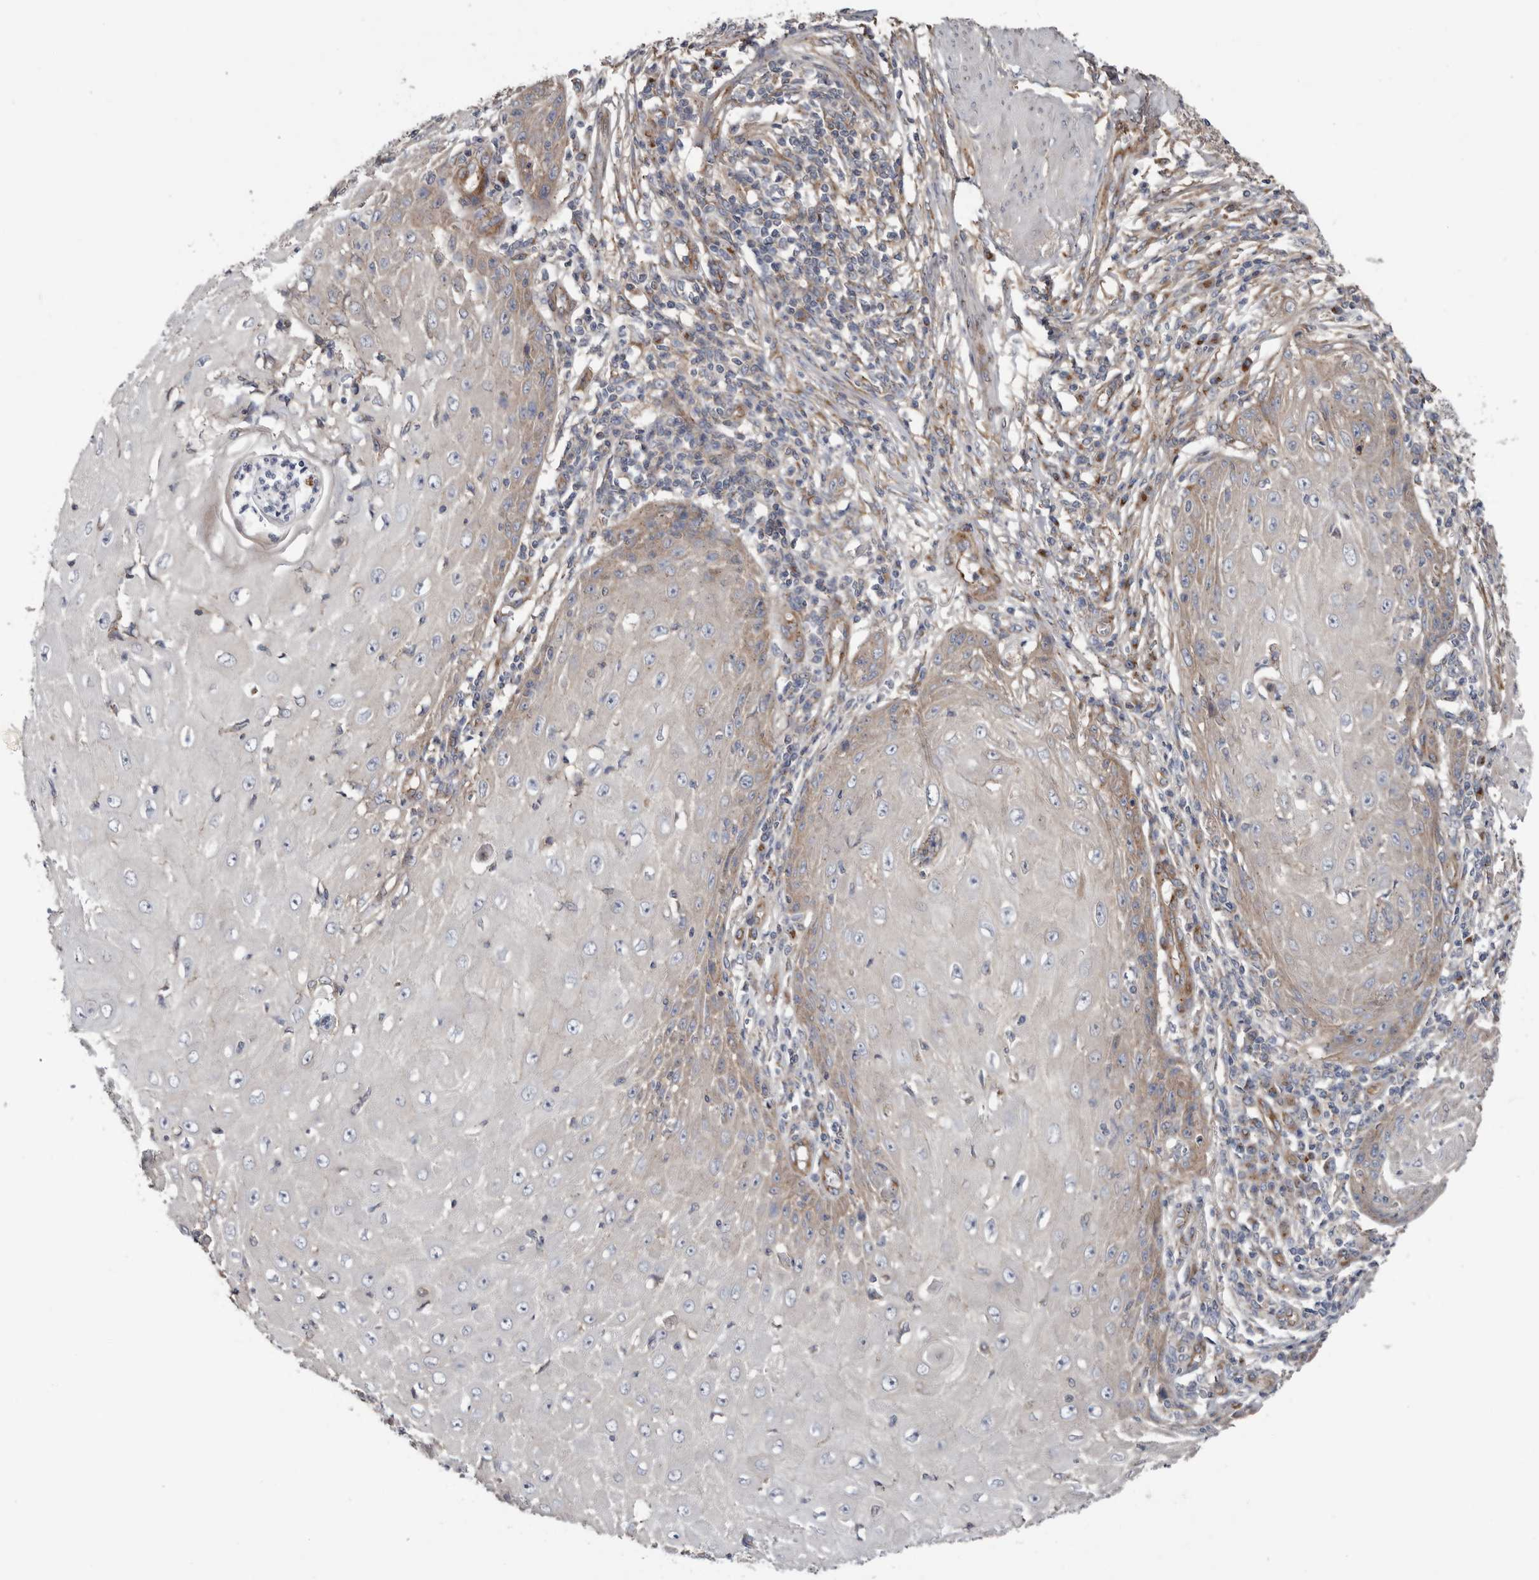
{"staining": {"intensity": "moderate", "quantity": "<25%", "location": "cytoplasmic/membranous"}, "tissue": "skin cancer", "cell_type": "Tumor cells", "image_type": "cancer", "snomed": [{"axis": "morphology", "description": "Squamous cell carcinoma, NOS"}, {"axis": "topography", "description": "Skin"}], "caption": "Moderate cytoplasmic/membranous expression for a protein is identified in approximately <25% of tumor cells of squamous cell carcinoma (skin) using immunohistochemistry.", "gene": "LUZP1", "patient": {"sex": "female", "age": 73}}